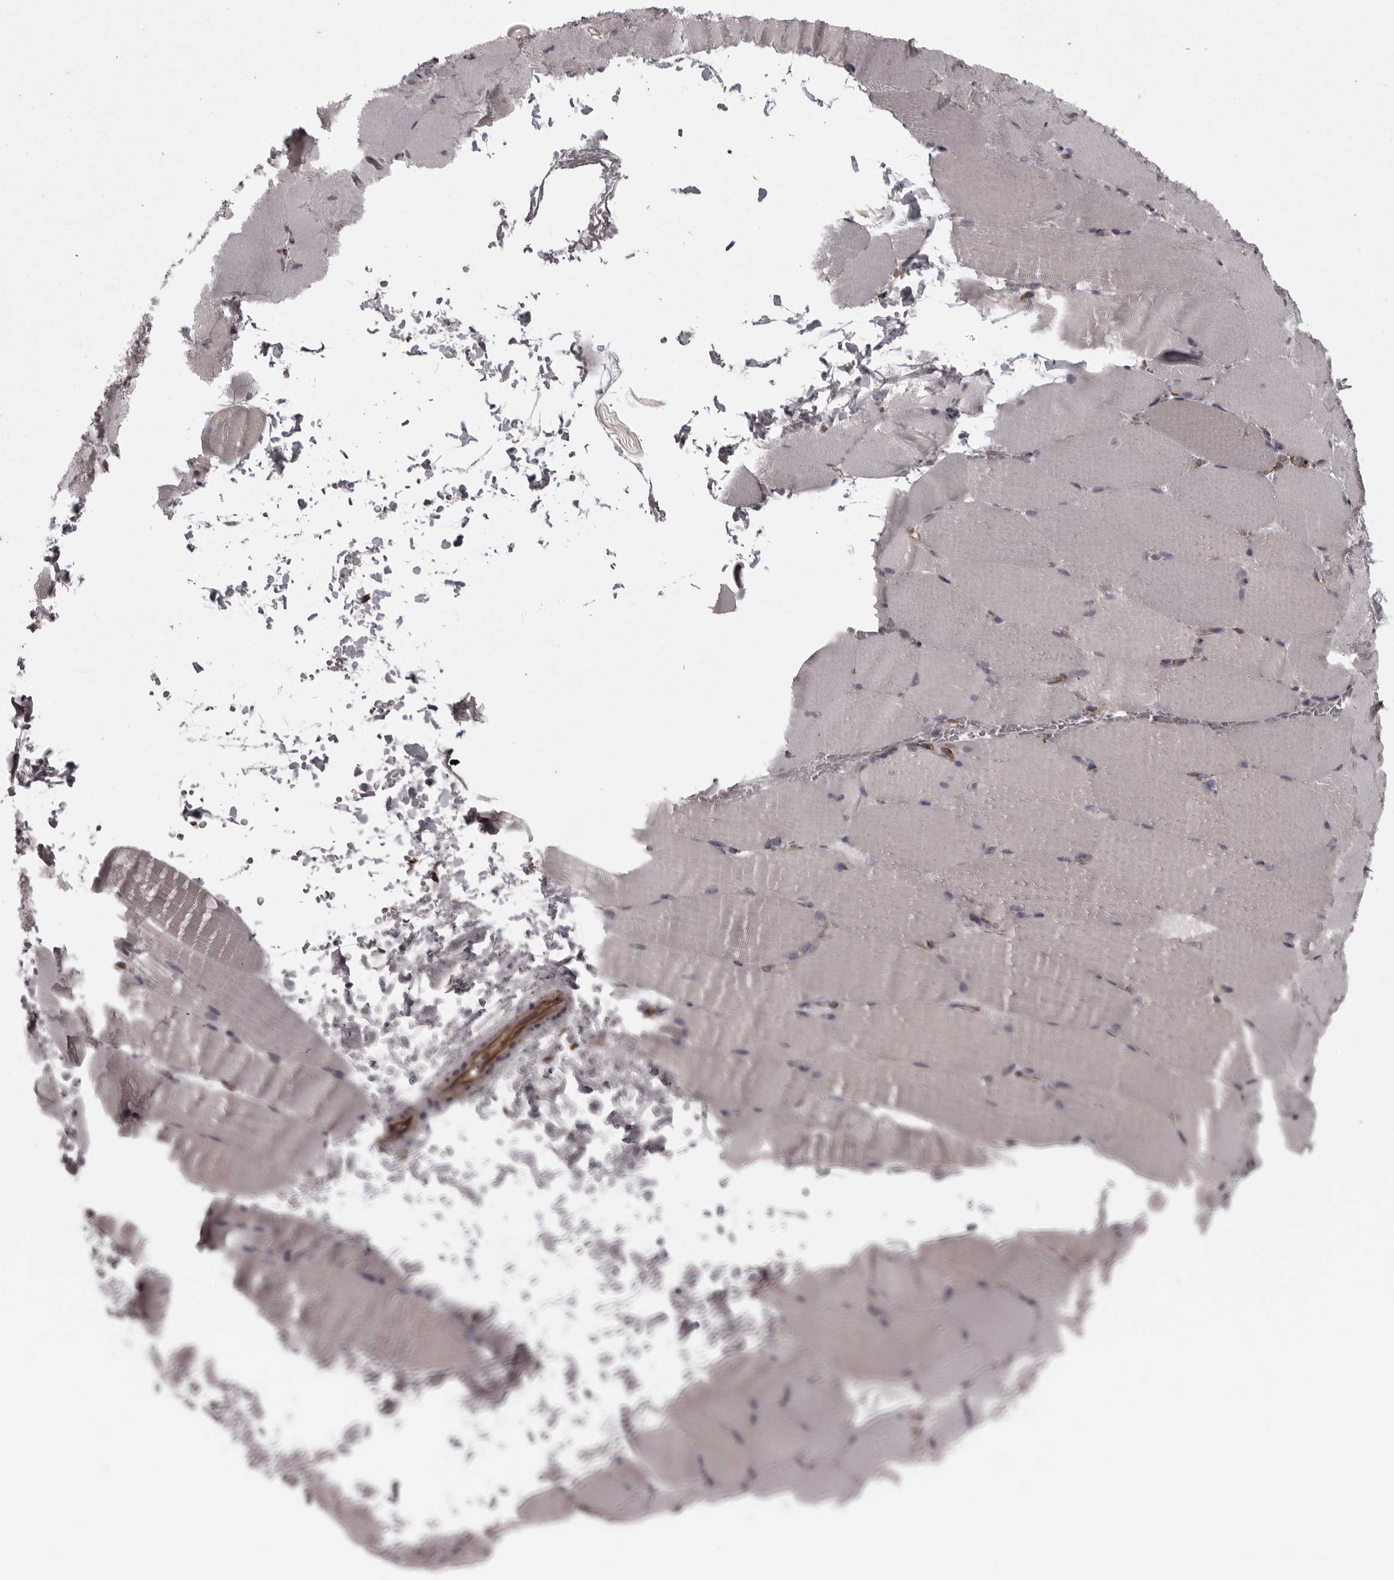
{"staining": {"intensity": "negative", "quantity": "none", "location": "none"}, "tissue": "skeletal muscle", "cell_type": "Myocytes", "image_type": "normal", "snomed": [{"axis": "morphology", "description": "Normal tissue, NOS"}, {"axis": "topography", "description": "Skeletal muscle"}, {"axis": "topography", "description": "Parathyroid gland"}], "caption": "Protein analysis of benign skeletal muscle demonstrates no significant staining in myocytes. (DAB immunohistochemistry (IHC) visualized using brightfield microscopy, high magnification).", "gene": "FAAP100", "patient": {"sex": "female", "age": 37}}